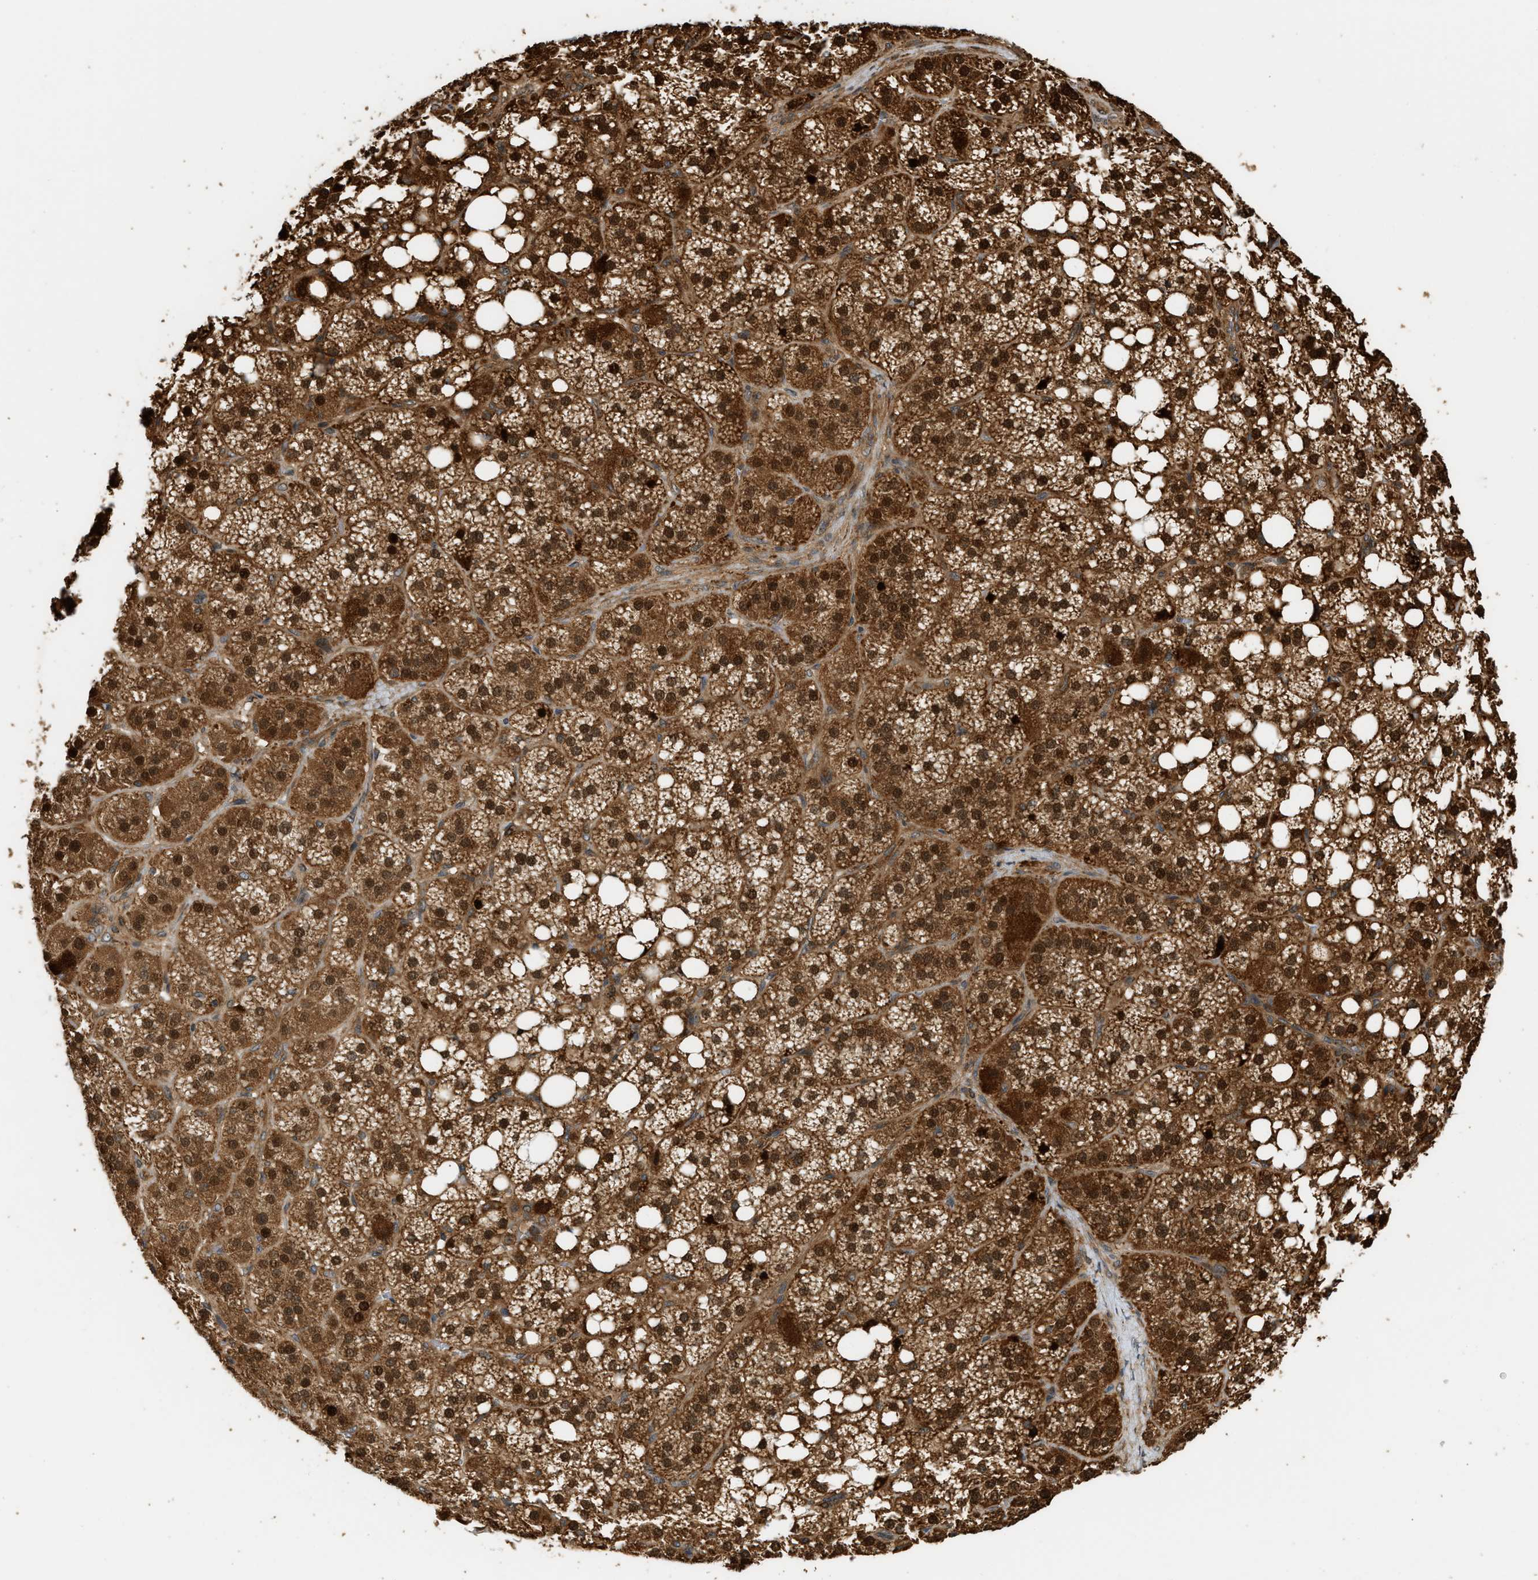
{"staining": {"intensity": "strong", "quantity": ">75%", "location": "cytoplasmic/membranous,nuclear"}, "tissue": "adrenal gland", "cell_type": "Glandular cells", "image_type": "normal", "snomed": [{"axis": "morphology", "description": "Normal tissue, NOS"}, {"axis": "topography", "description": "Adrenal gland"}], "caption": "This is an image of immunohistochemistry staining of unremarkable adrenal gland, which shows strong positivity in the cytoplasmic/membranous,nuclear of glandular cells.", "gene": "ENSG00000282218", "patient": {"sex": "male", "age": 57}}